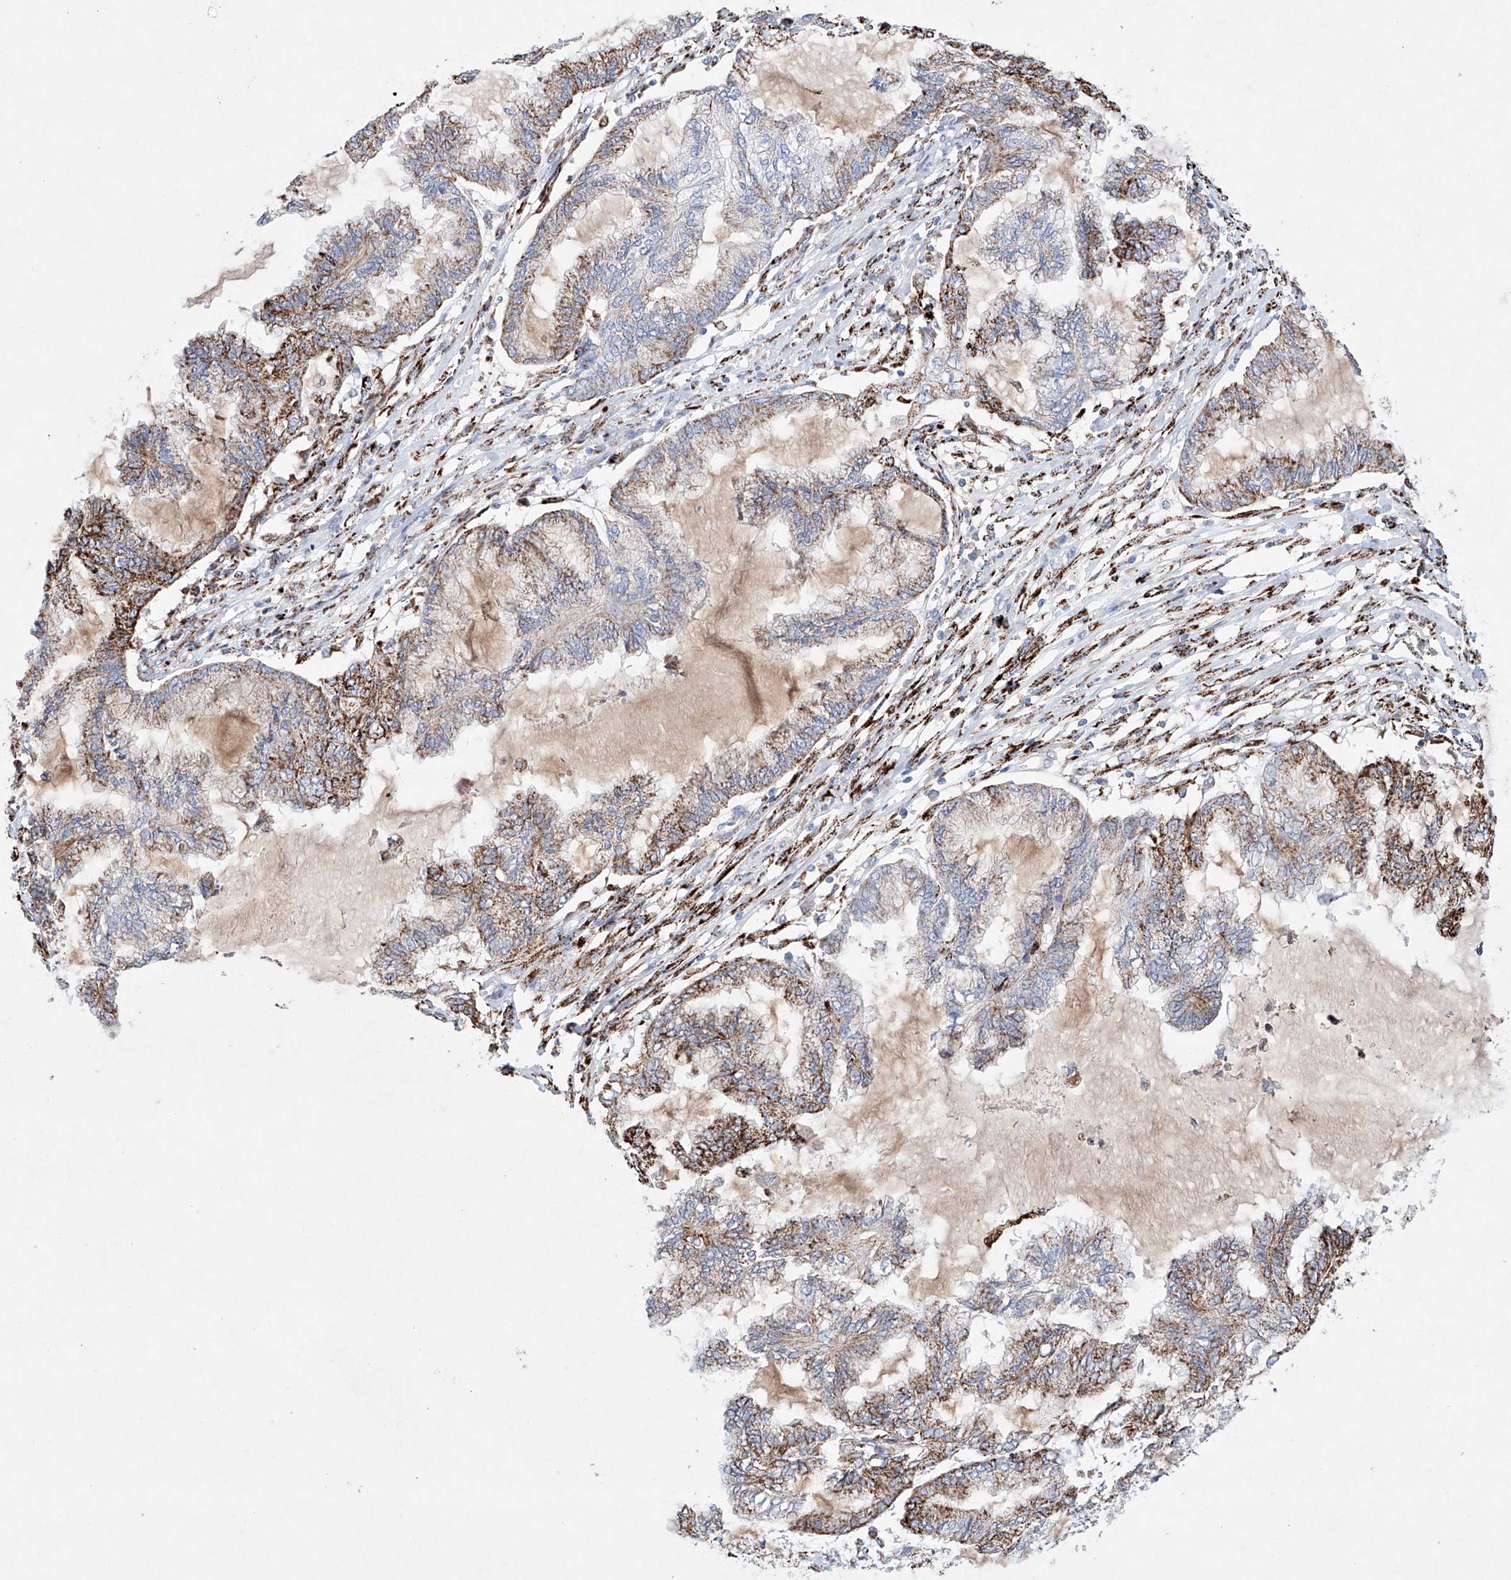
{"staining": {"intensity": "strong", "quantity": "25%-75%", "location": "cytoplasmic/membranous"}, "tissue": "endometrial cancer", "cell_type": "Tumor cells", "image_type": "cancer", "snomed": [{"axis": "morphology", "description": "Adenocarcinoma, NOS"}, {"axis": "topography", "description": "Endometrium"}], "caption": "Tumor cells display high levels of strong cytoplasmic/membranous positivity in about 25%-75% of cells in adenocarcinoma (endometrial).", "gene": "NRROS", "patient": {"sex": "female", "age": 86}}